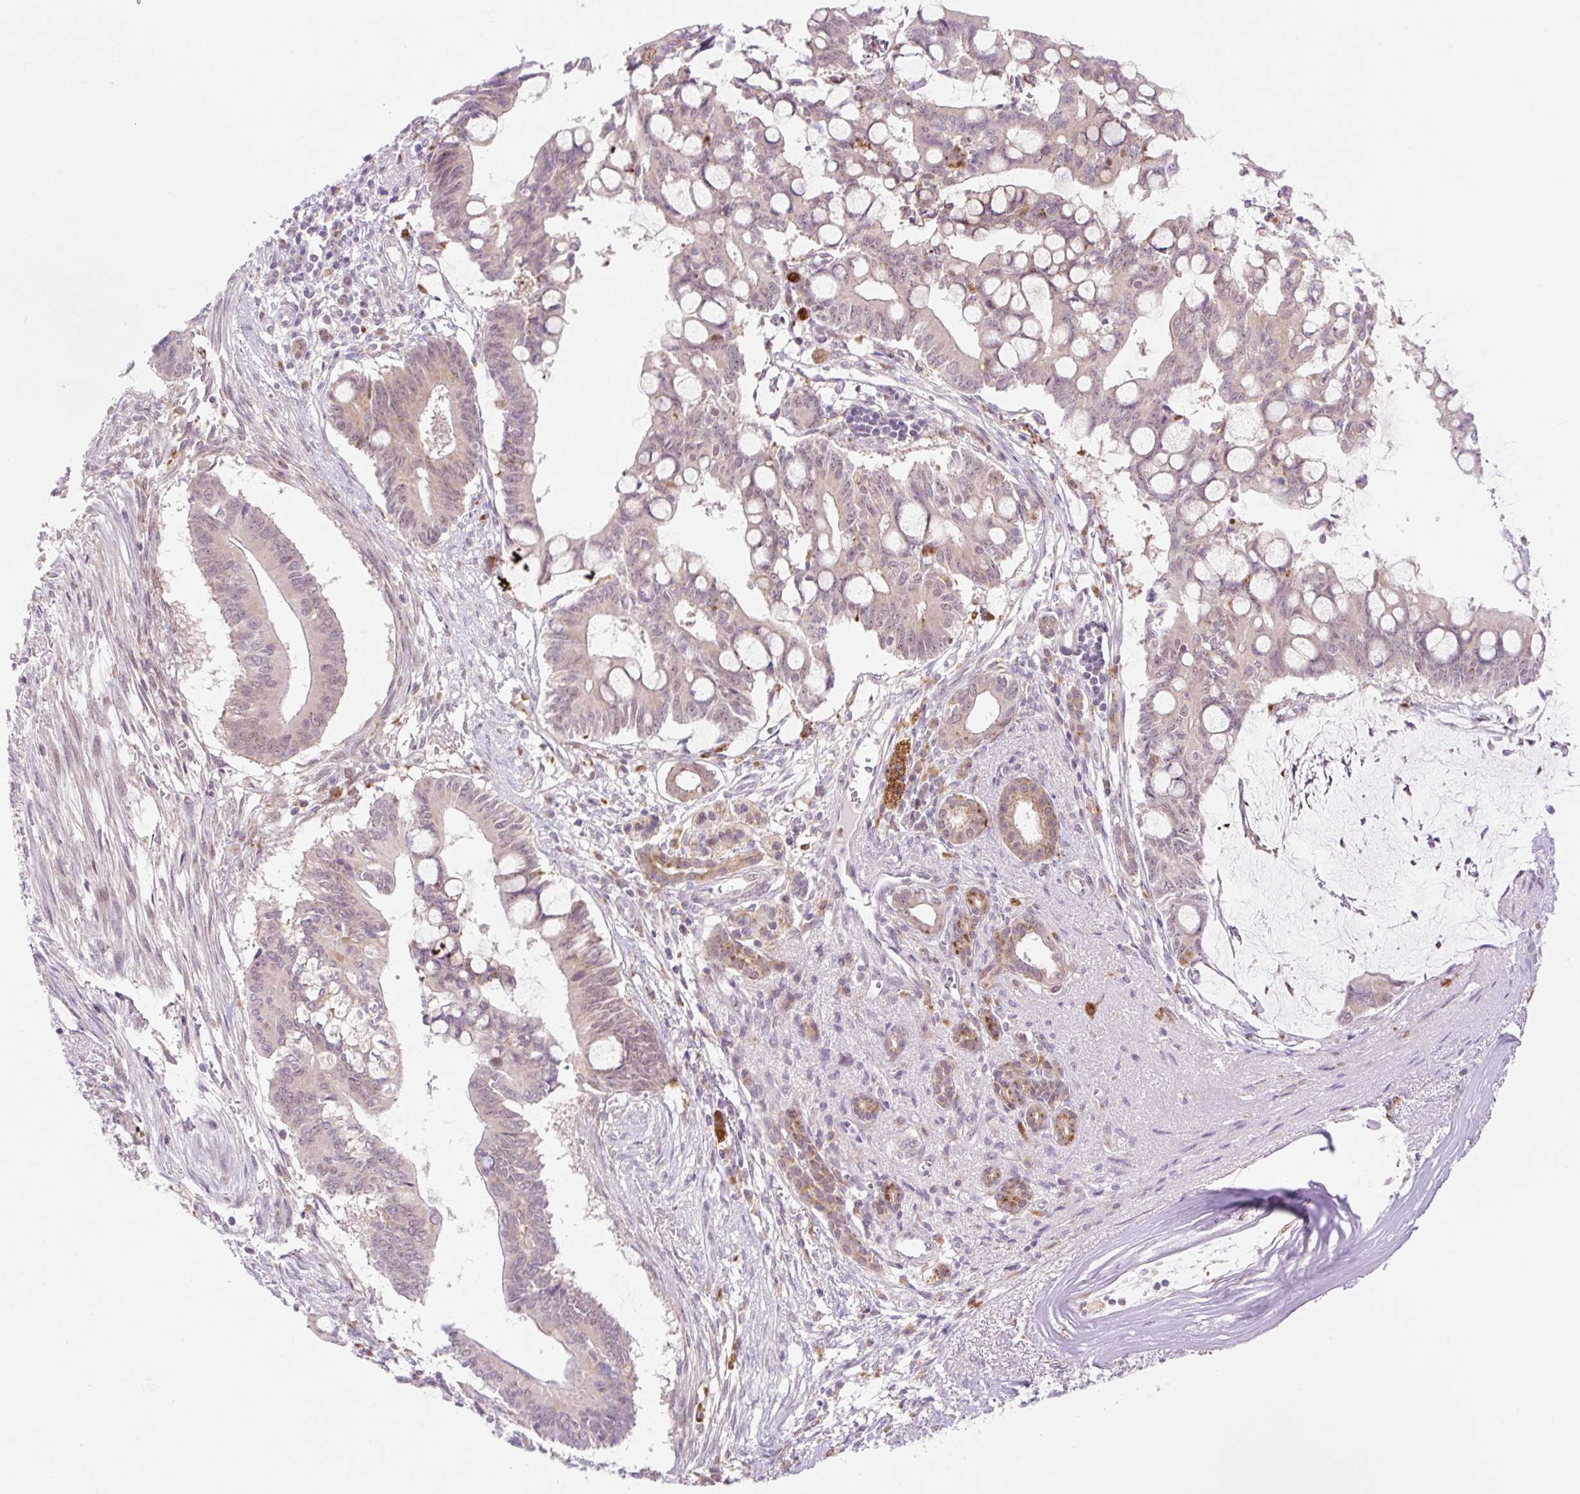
{"staining": {"intensity": "weak", "quantity": "25%-75%", "location": "cytoplasmic/membranous"}, "tissue": "pancreatic cancer", "cell_type": "Tumor cells", "image_type": "cancer", "snomed": [{"axis": "morphology", "description": "Adenocarcinoma, NOS"}, {"axis": "topography", "description": "Pancreas"}], "caption": "Protein analysis of pancreatic adenocarcinoma tissue shows weak cytoplasmic/membranous staining in about 25%-75% of tumor cells.", "gene": "CEBPZOS", "patient": {"sex": "male", "age": 68}}